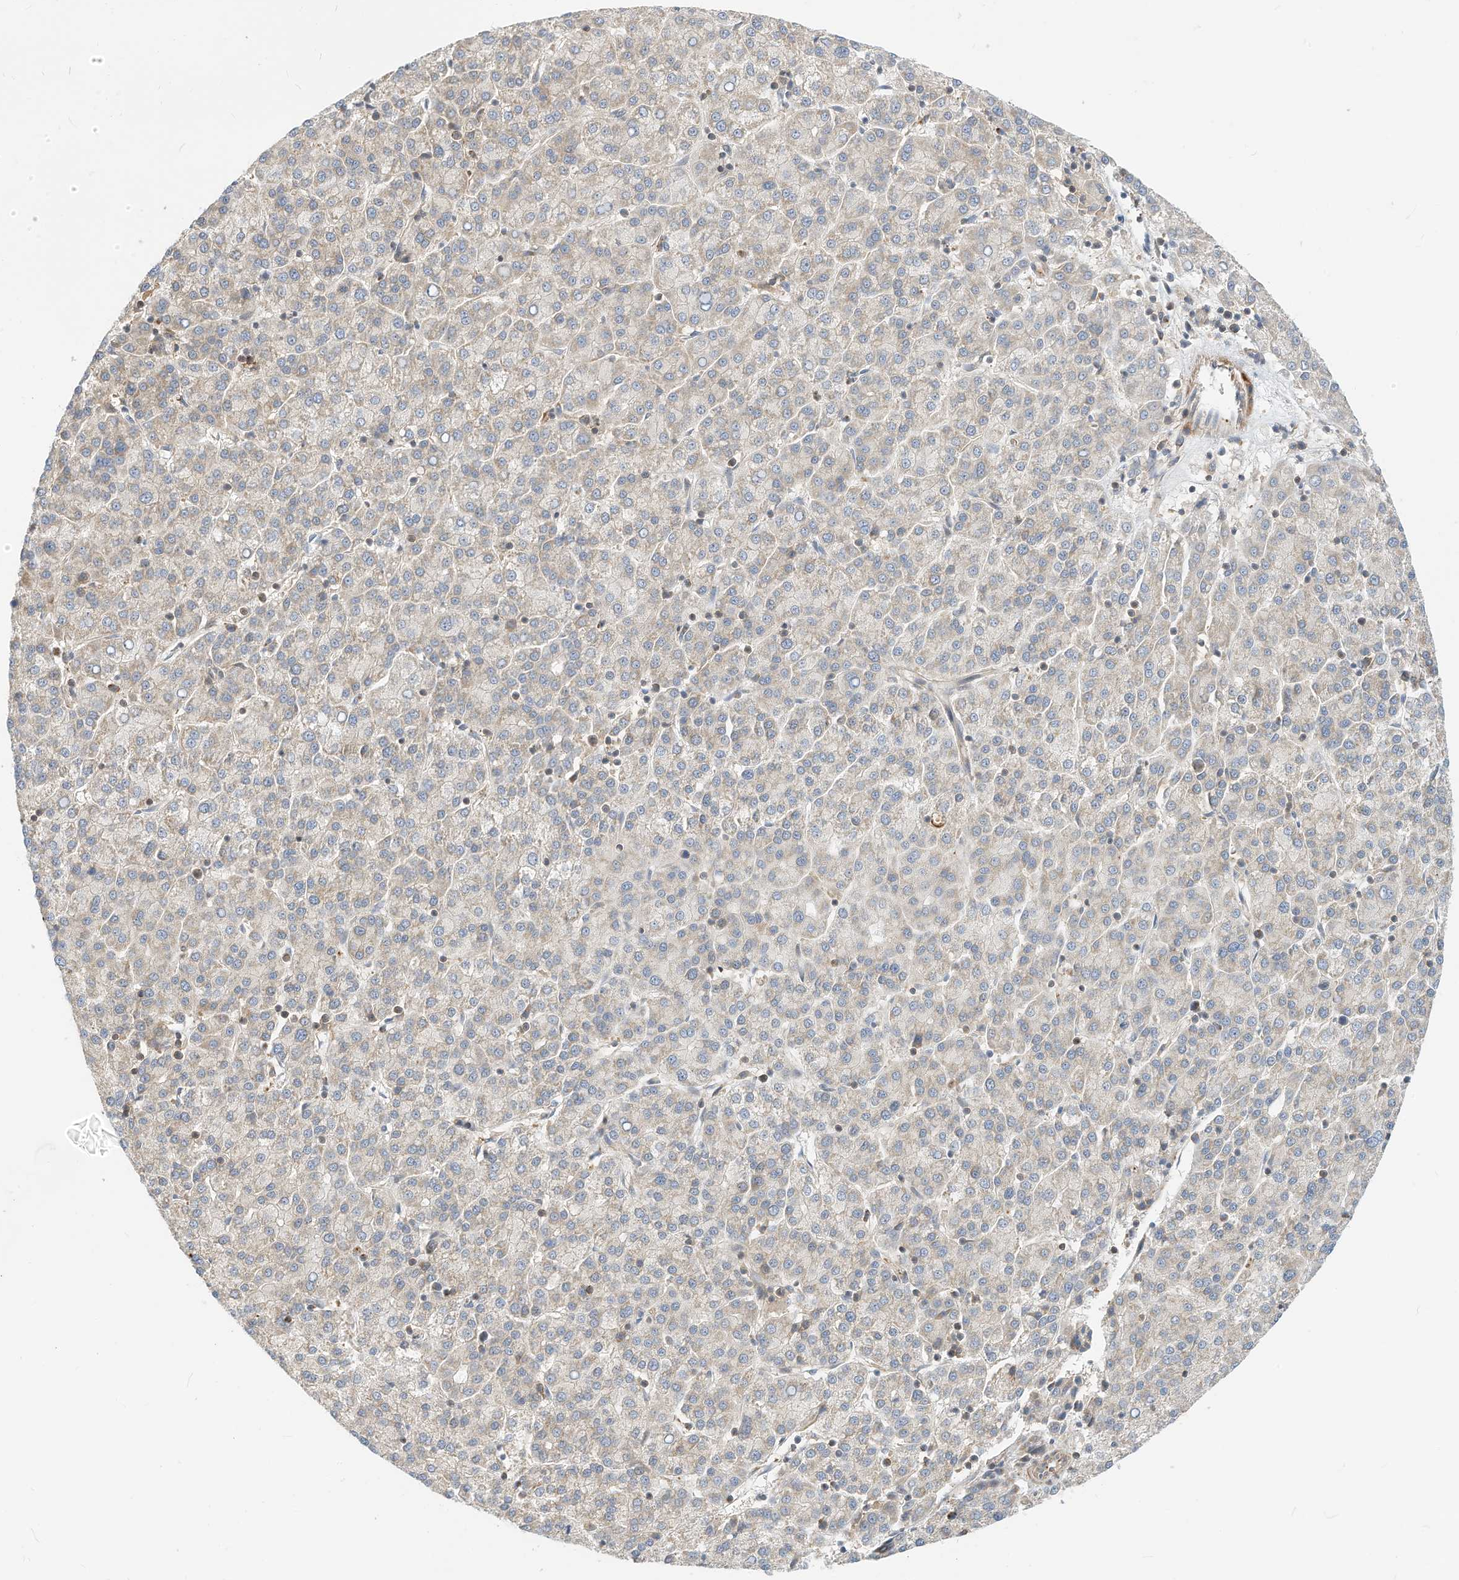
{"staining": {"intensity": "negative", "quantity": "none", "location": "none"}, "tissue": "liver cancer", "cell_type": "Tumor cells", "image_type": "cancer", "snomed": [{"axis": "morphology", "description": "Carcinoma, Hepatocellular, NOS"}, {"axis": "topography", "description": "Liver"}], "caption": "Liver cancer (hepatocellular carcinoma) was stained to show a protein in brown. There is no significant staining in tumor cells.", "gene": "OFD1", "patient": {"sex": "female", "age": 58}}